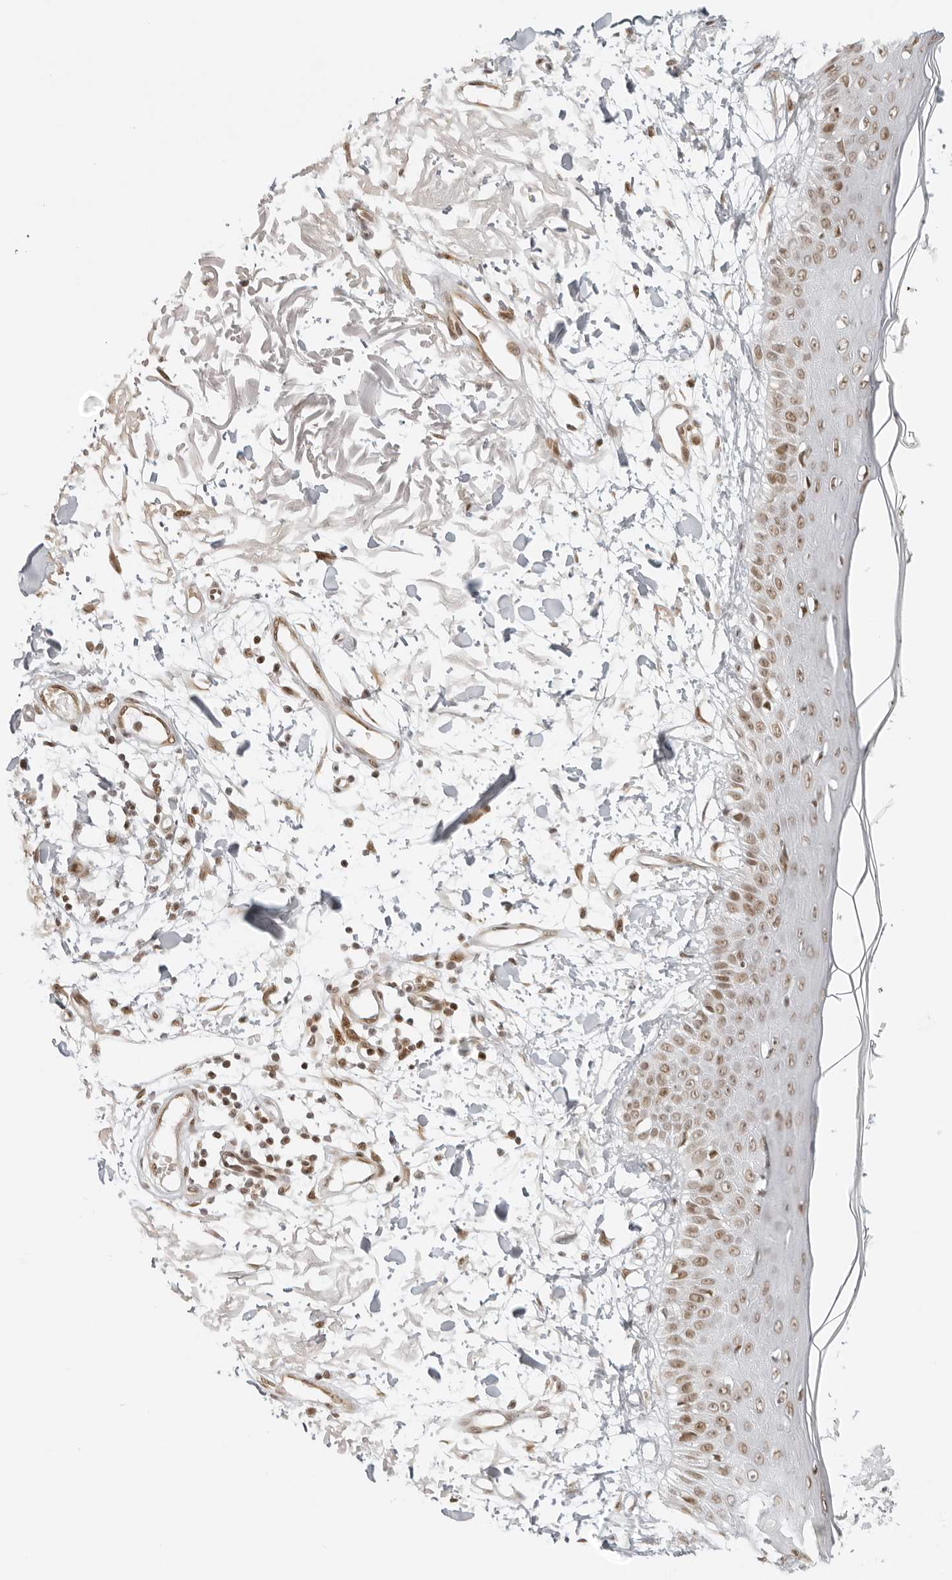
{"staining": {"intensity": "moderate", "quantity": ">75%", "location": "nuclear"}, "tissue": "skin", "cell_type": "Fibroblasts", "image_type": "normal", "snomed": [{"axis": "morphology", "description": "Normal tissue, NOS"}, {"axis": "morphology", "description": "Squamous cell carcinoma, NOS"}, {"axis": "topography", "description": "Skin"}, {"axis": "topography", "description": "Peripheral nerve tissue"}], "caption": "Immunohistochemistry histopathology image of normal skin: skin stained using IHC shows medium levels of moderate protein expression localized specifically in the nuclear of fibroblasts, appearing as a nuclear brown color.", "gene": "RCC1", "patient": {"sex": "male", "age": 83}}